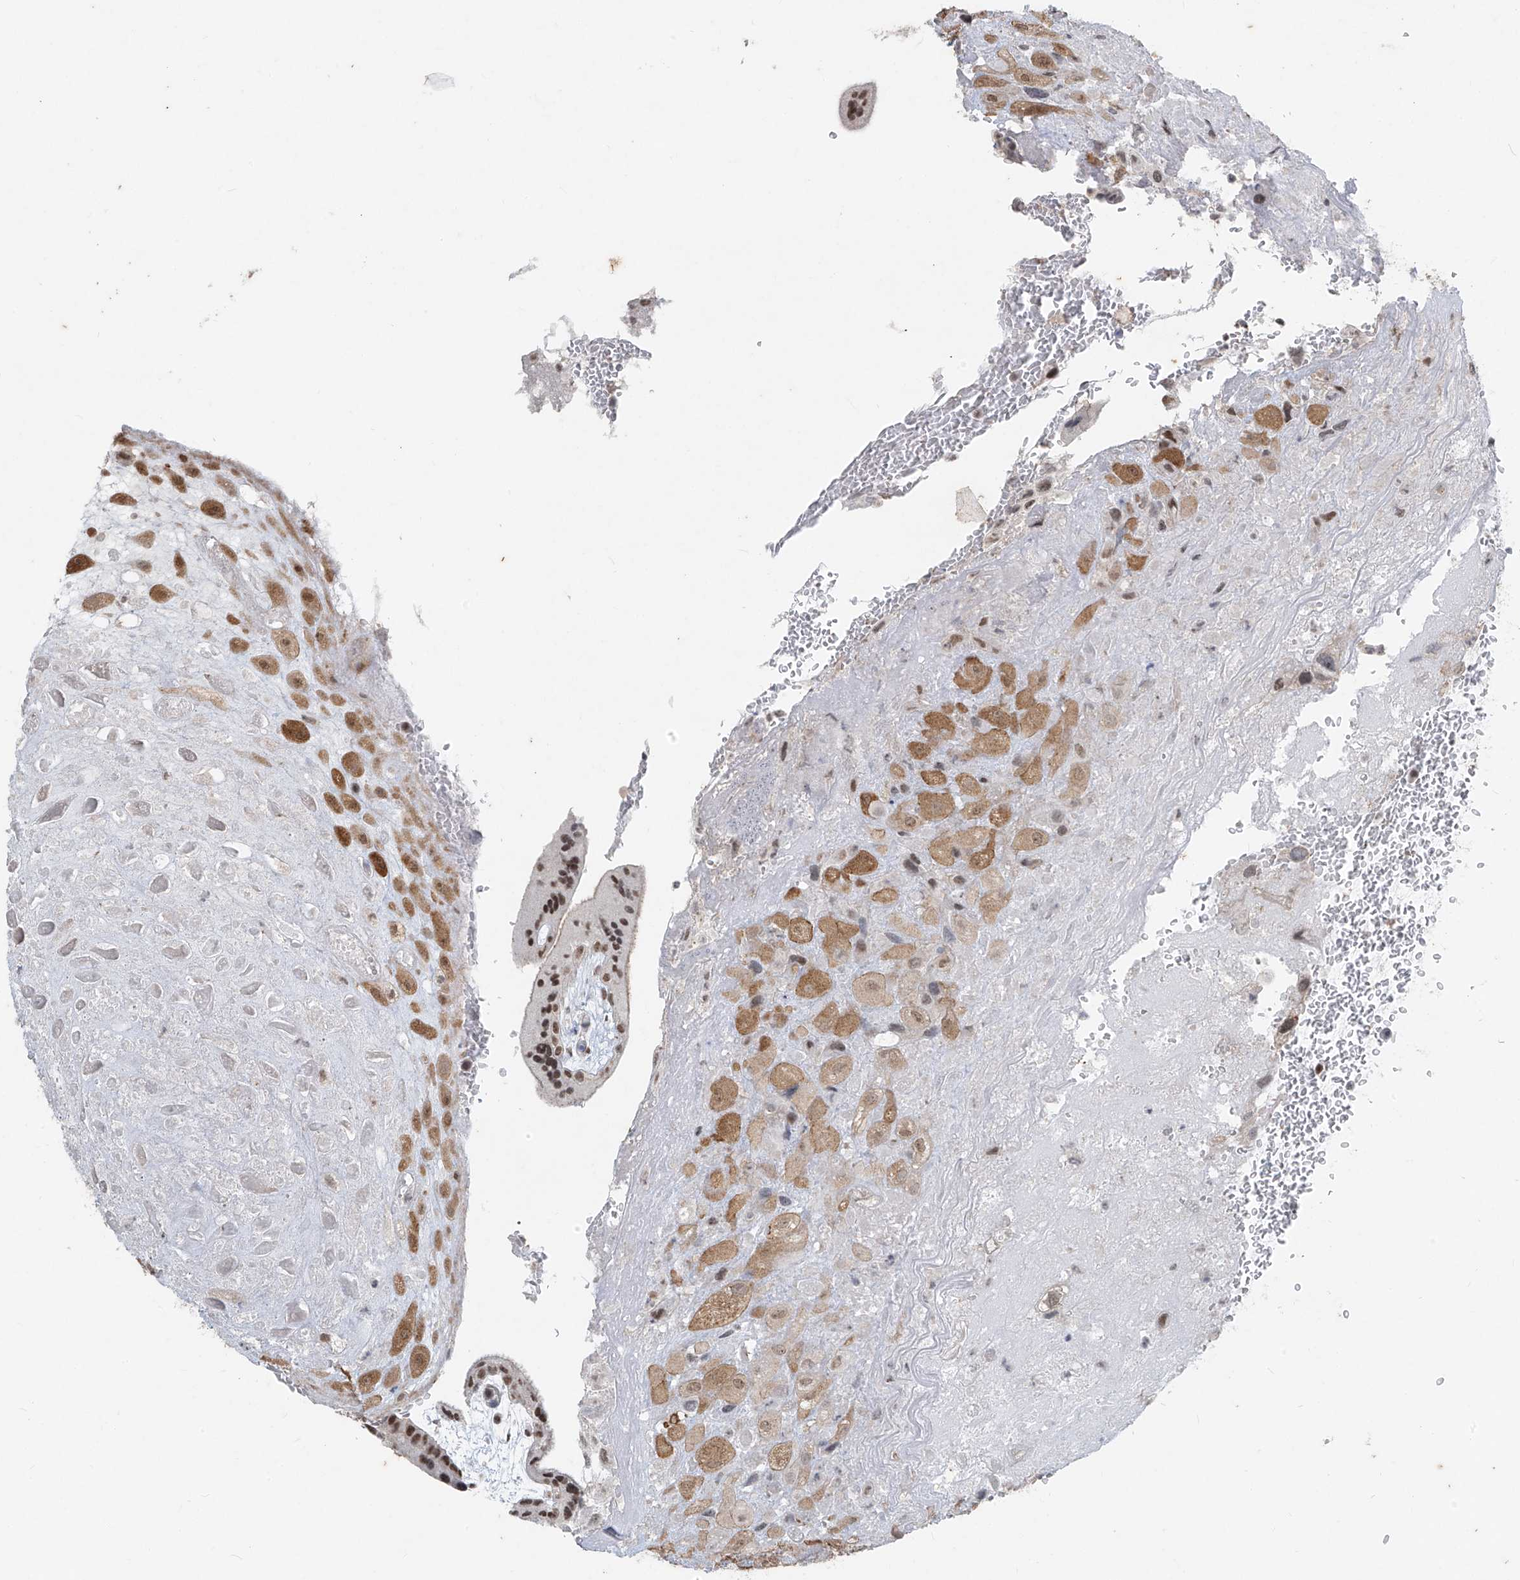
{"staining": {"intensity": "moderate", "quantity": ">75%", "location": "cytoplasmic/membranous,nuclear"}, "tissue": "placenta", "cell_type": "Decidual cells", "image_type": "normal", "snomed": [{"axis": "morphology", "description": "Normal tissue, NOS"}, {"axis": "topography", "description": "Placenta"}], "caption": "This photomicrograph displays normal placenta stained with immunohistochemistry to label a protein in brown. The cytoplasmic/membranous,nuclear of decidual cells show moderate positivity for the protein. Nuclei are counter-stained blue.", "gene": "TFEC", "patient": {"sex": "female", "age": 35}}